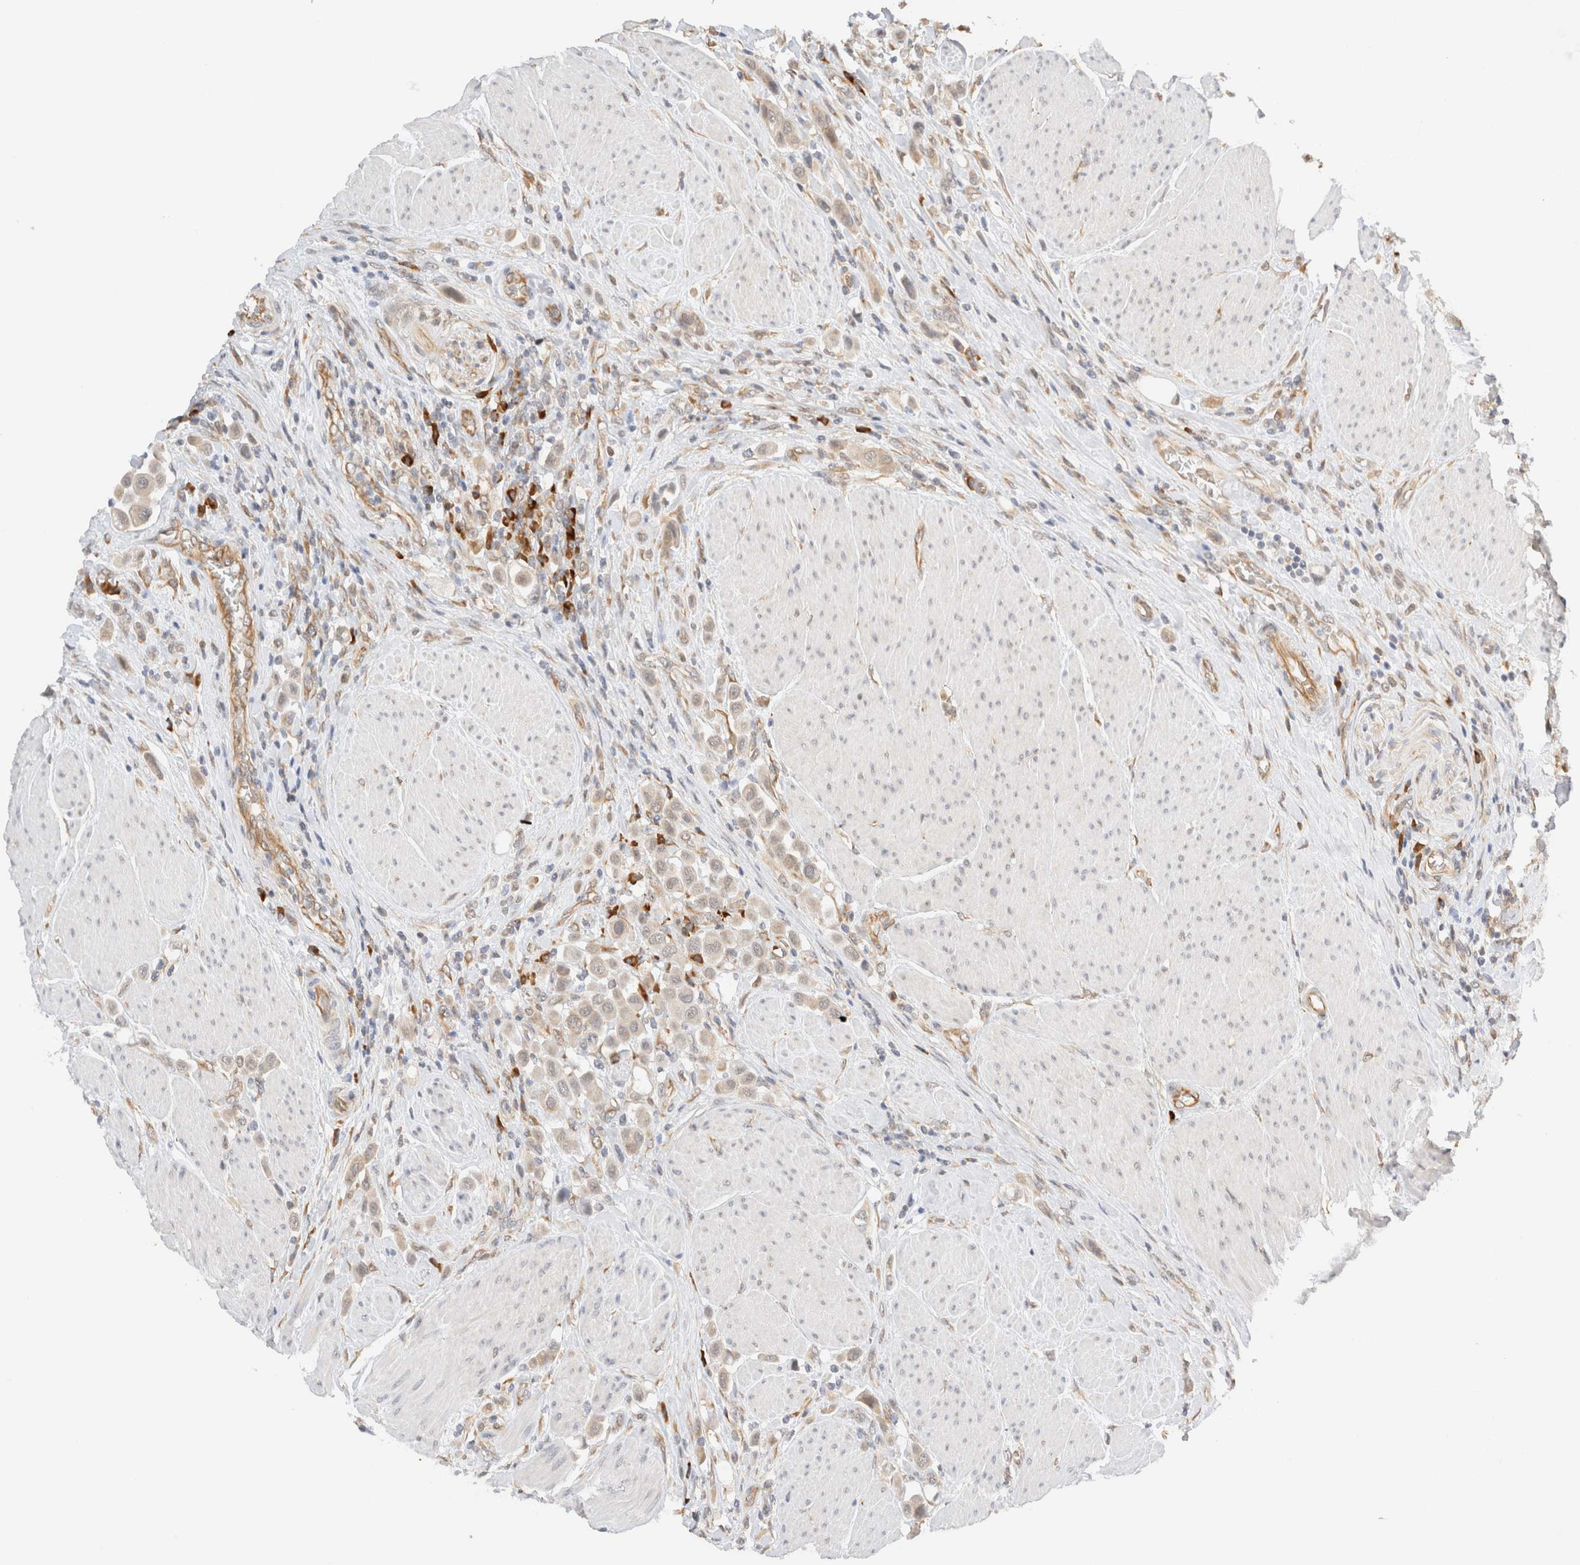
{"staining": {"intensity": "weak", "quantity": "<25%", "location": "cytoplasmic/membranous,nuclear"}, "tissue": "urothelial cancer", "cell_type": "Tumor cells", "image_type": "cancer", "snomed": [{"axis": "morphology", "description": "Urothelial carcinoma, High grade"}, {"axis": "topography", "description": "Urinary bladder"}], "caption": "IHC photomicrograph of neoplastic tissue: human high-grade urothelial carcinoma stained with DAB (3,3'-diaminobenzidine) reveals no significant protein staining in tumor cells.", "gene": "SYVN1", "patient": {"sex": "male", "age": 50}}